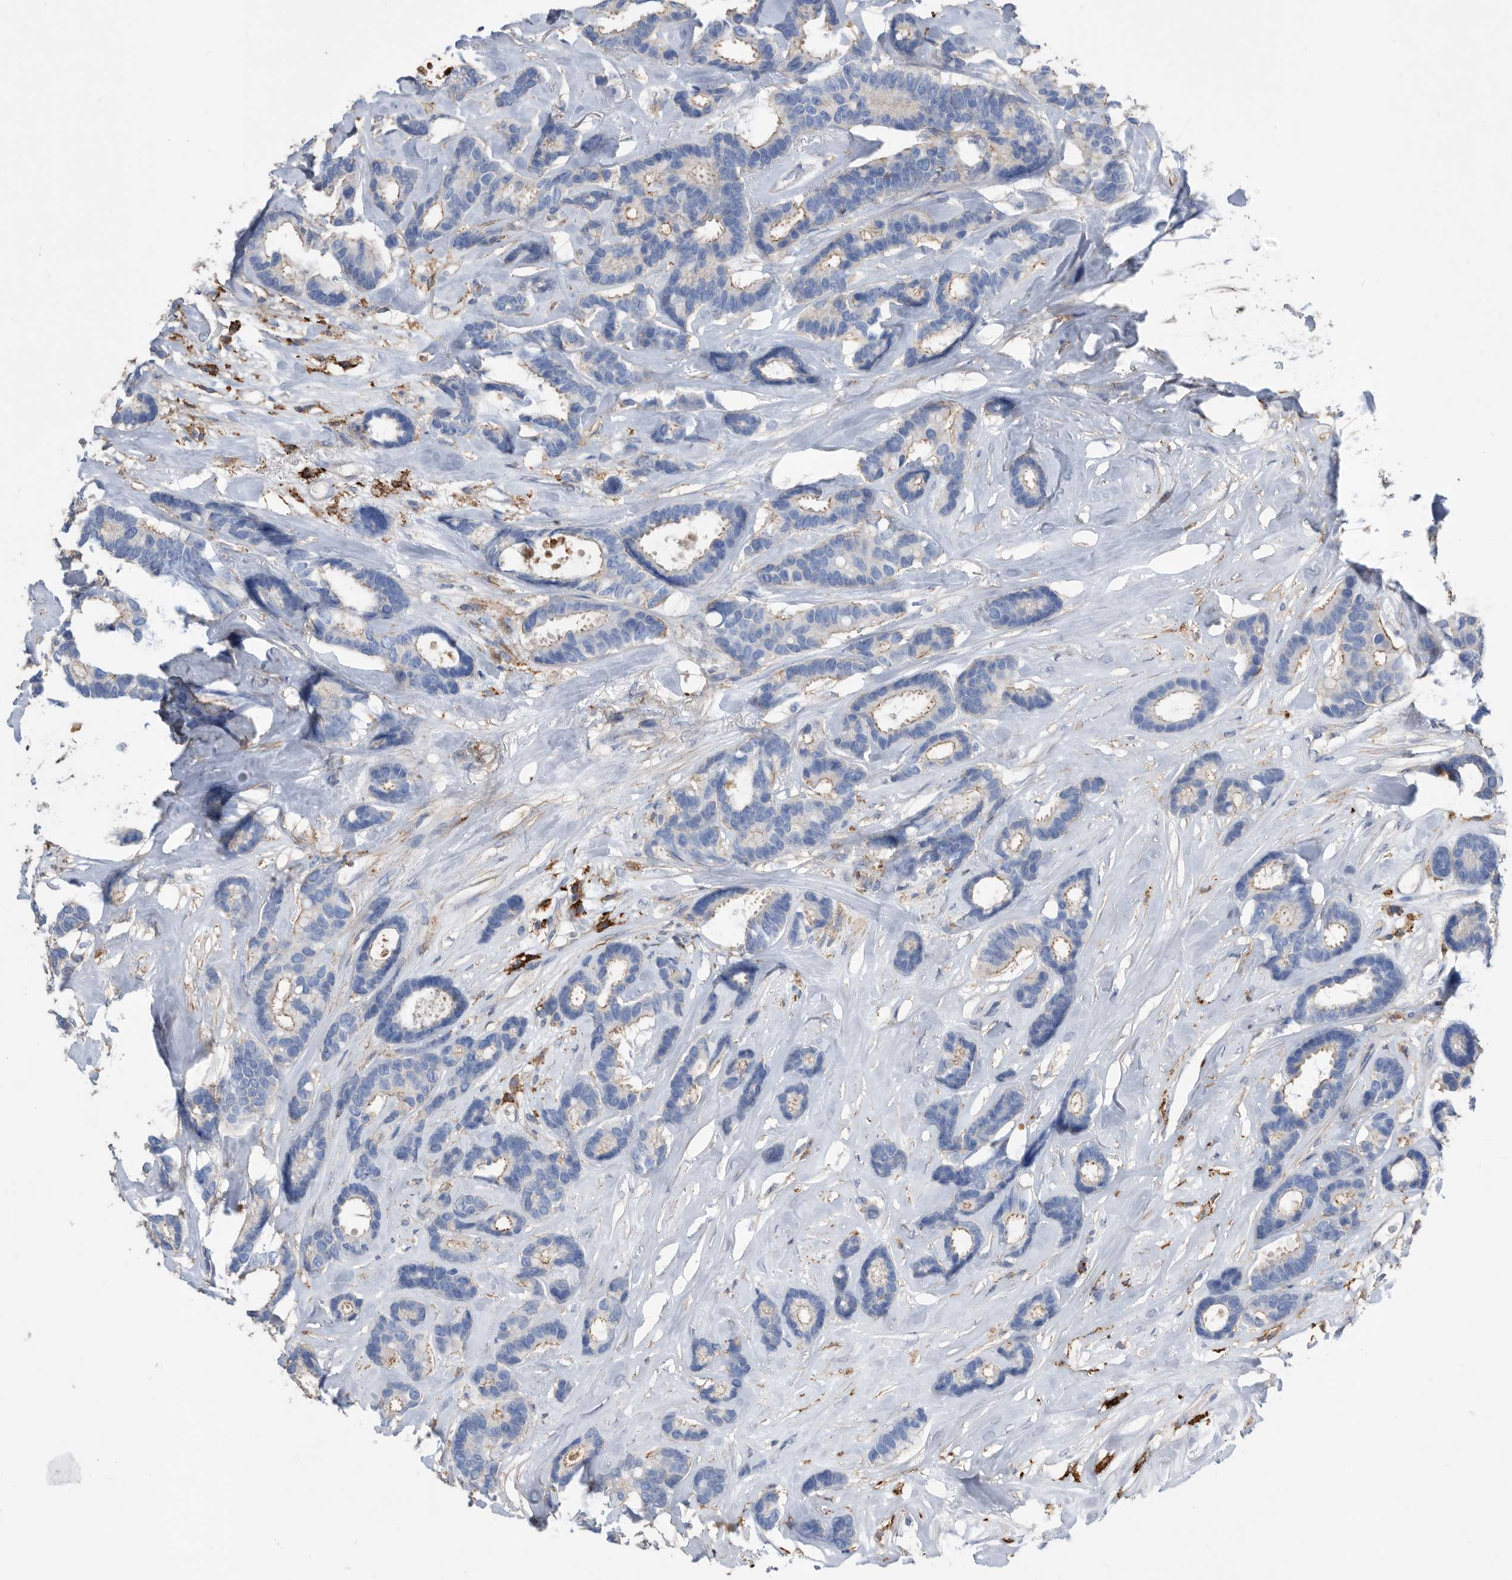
{"staining": {"intensity": "weak", "quantity": "<25%", "location": "cytoplasmic/membranous"}, "tissue": "breast cancer", "cell_type": "Tumor cells", "image_type": "cancer", "snomed": [{"axis": "morphology", "description": "Duct carcinoma"}, {"axis": "topography", "description": "Breast"}], "caption": "A photomicrograph of human breast cancer is negative for staining in tumor cells.", "gene": "MS4A4A", "patient": {"sex": "female", "age": 87}}